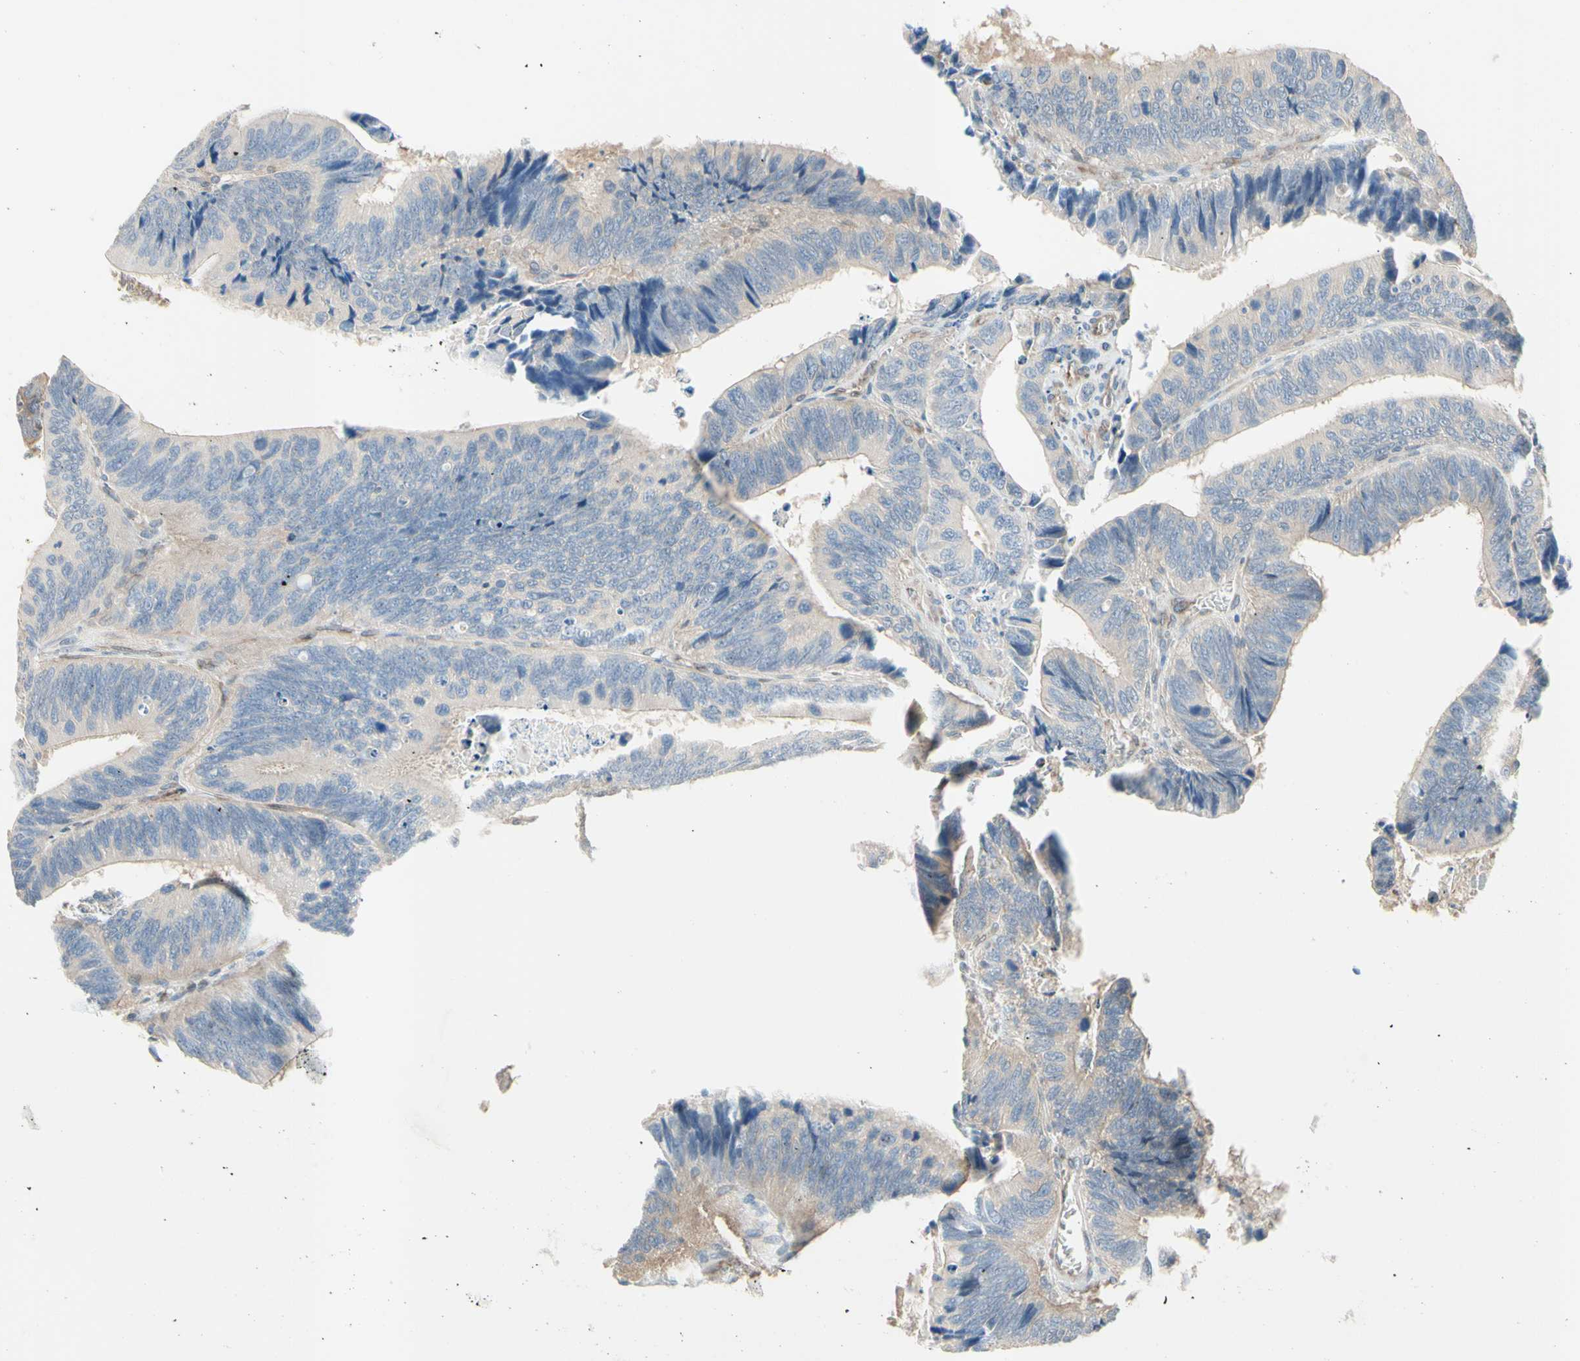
{"staining": {"intensity": "weak", "quantity": "25%-75%", "location": "cytoplasmic/membranous"}, "tissue": "colorectal cancer", "cell_type": "Tumor cells", "image_type": "cancer", "snomed": [{"axis": "morphology", "description": "Adenocarcinoma, NOS"}, {"axis": "topography", "description": "Colon"}], "caption": "Colorectal adenocarcinoma was stained to show a protein in brown. There is low levels of weak cytoplasmic/membranous staining in about 25%-75% of tumor cells. (Brightfield microscopy of DAB IHC at high magnification).", "gene": "TRAF2", "patient": {"sex": "male", "age": 72}}